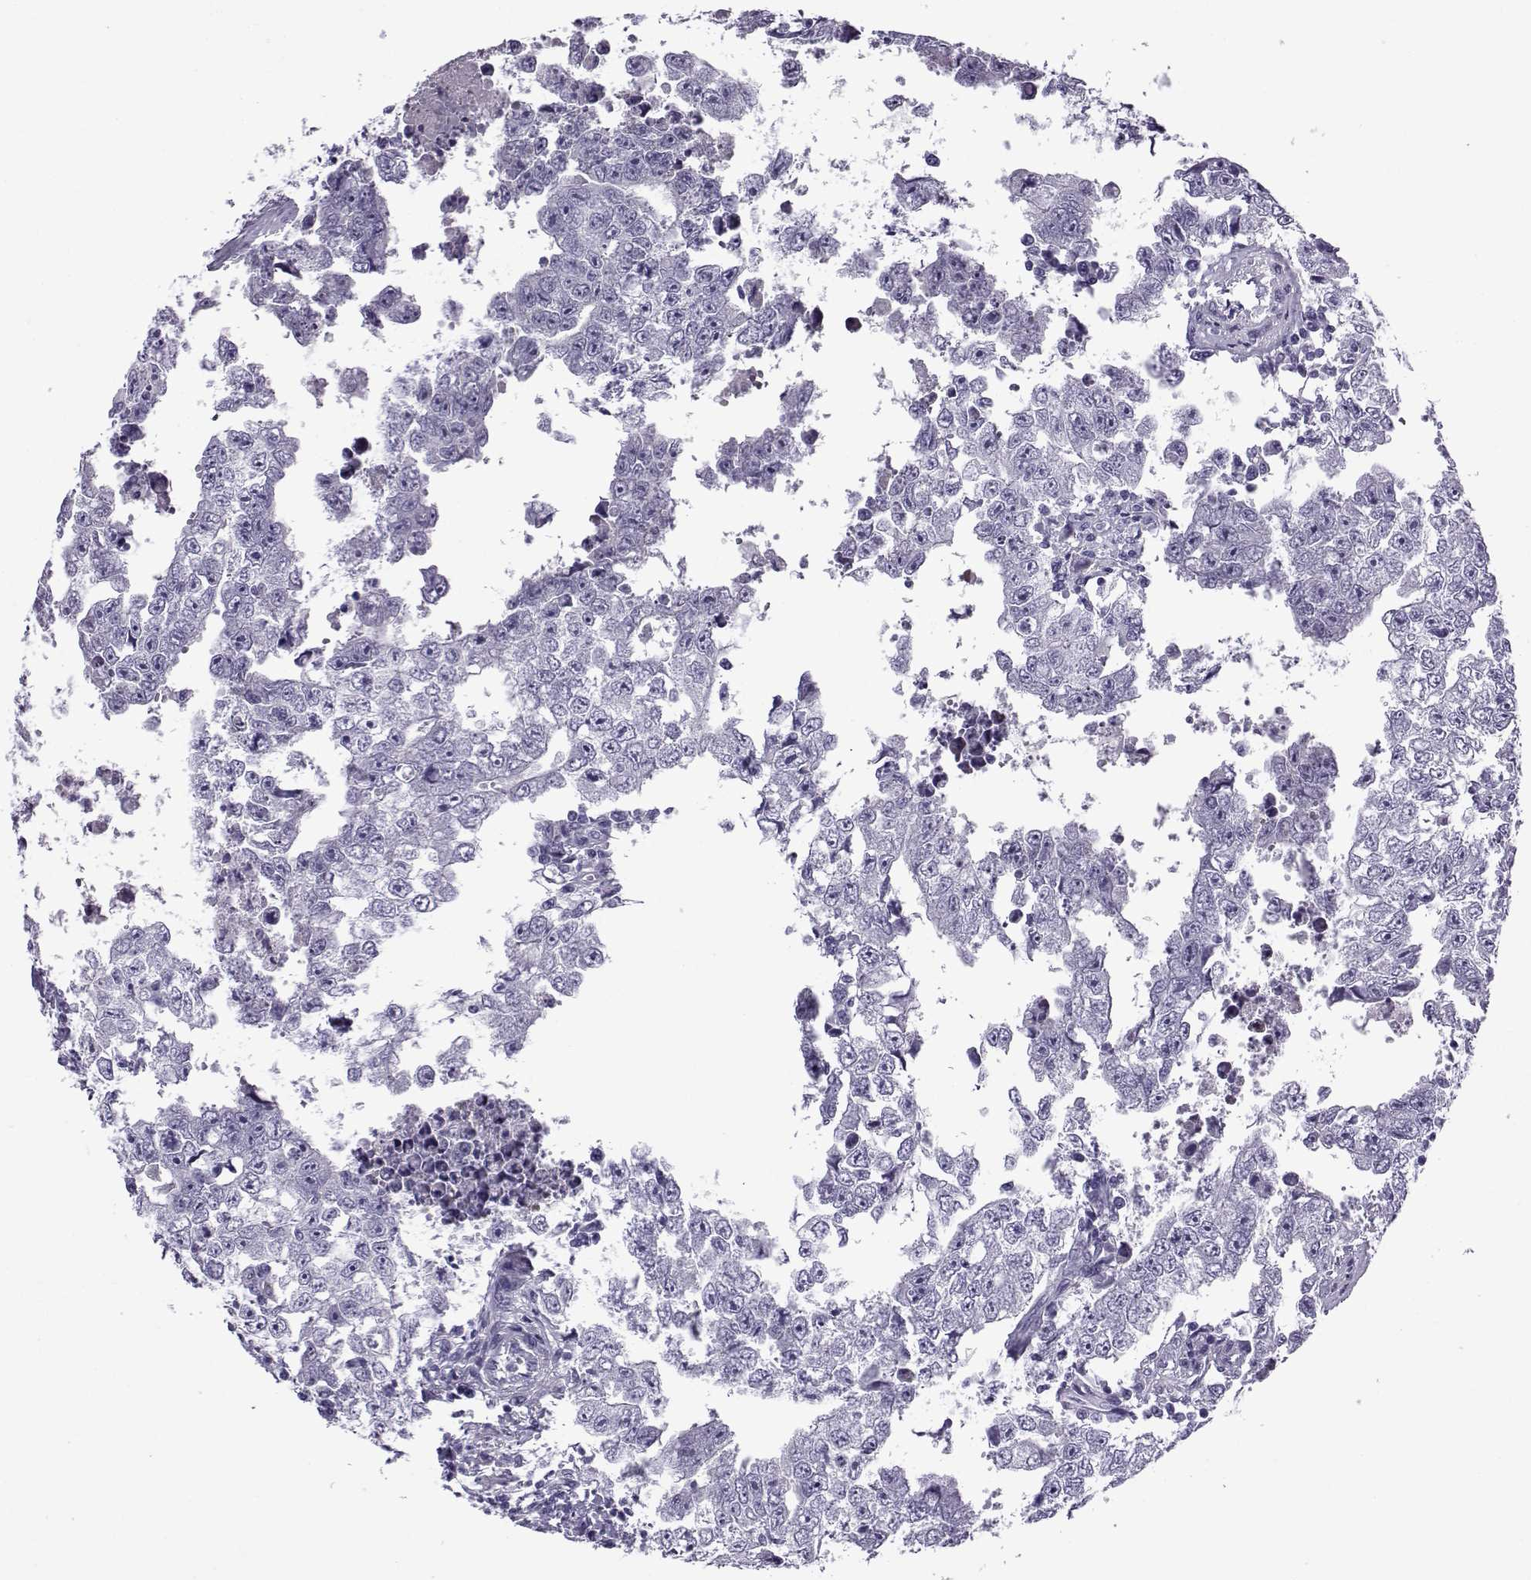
{"staining": {"intensity": "negative", "quantity": "none", "location": "none"}, "tissue": "testis cancer", "cell_type": "Tumor cells", "image_type": "cancer", "snomed": [{"axis": "morphology", "description": "Carcinoma, Embryonal, NOS"}, {"axis": "topography", "description": "Testis"}], "caption": "This is an immunohistochemistry (IHC) photomicrograph of human testis cancer. There is no expression in tumor cells.", "gene": "OIP5", "patient": {"sex": "male", "age": 36}}